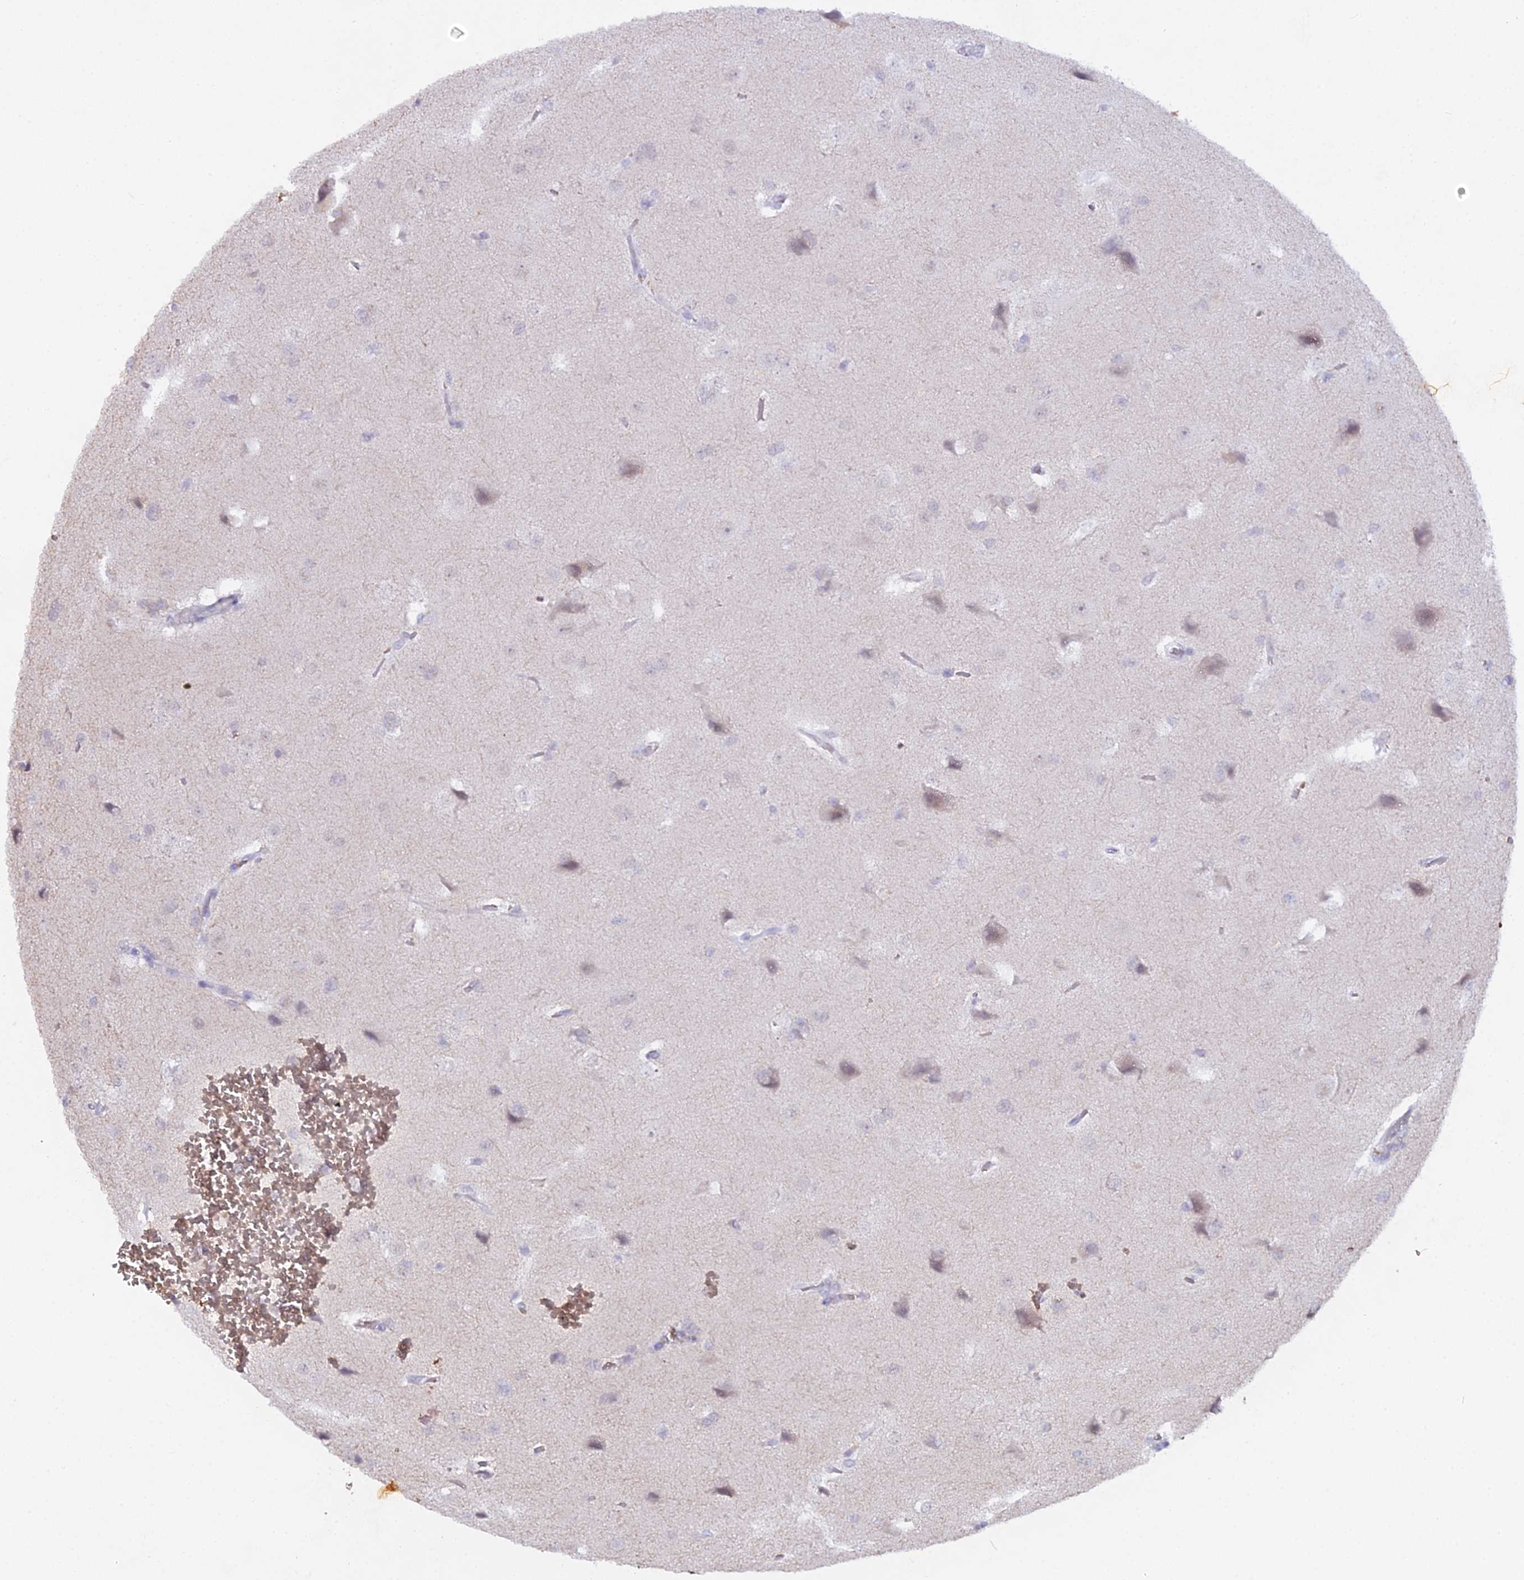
{"staining": {"intensity": "negative", "quantity": "none", "location": "none"}, "tissue": "glioma", "cell_type": "Tumor cells", "image_type": "cancer", "snomed": [{"axis": "morphology", "description": "Glioma, malignant, Low grade"}, {"axis": "topography", "description": "Brain"}], "caption": "A histopathology image of low-grade glioma (malignant) stained for a protein shows no brown staining in tumor cells.", "gene": "CFAP45", "patient": {"sex": "male", "age": 66}}